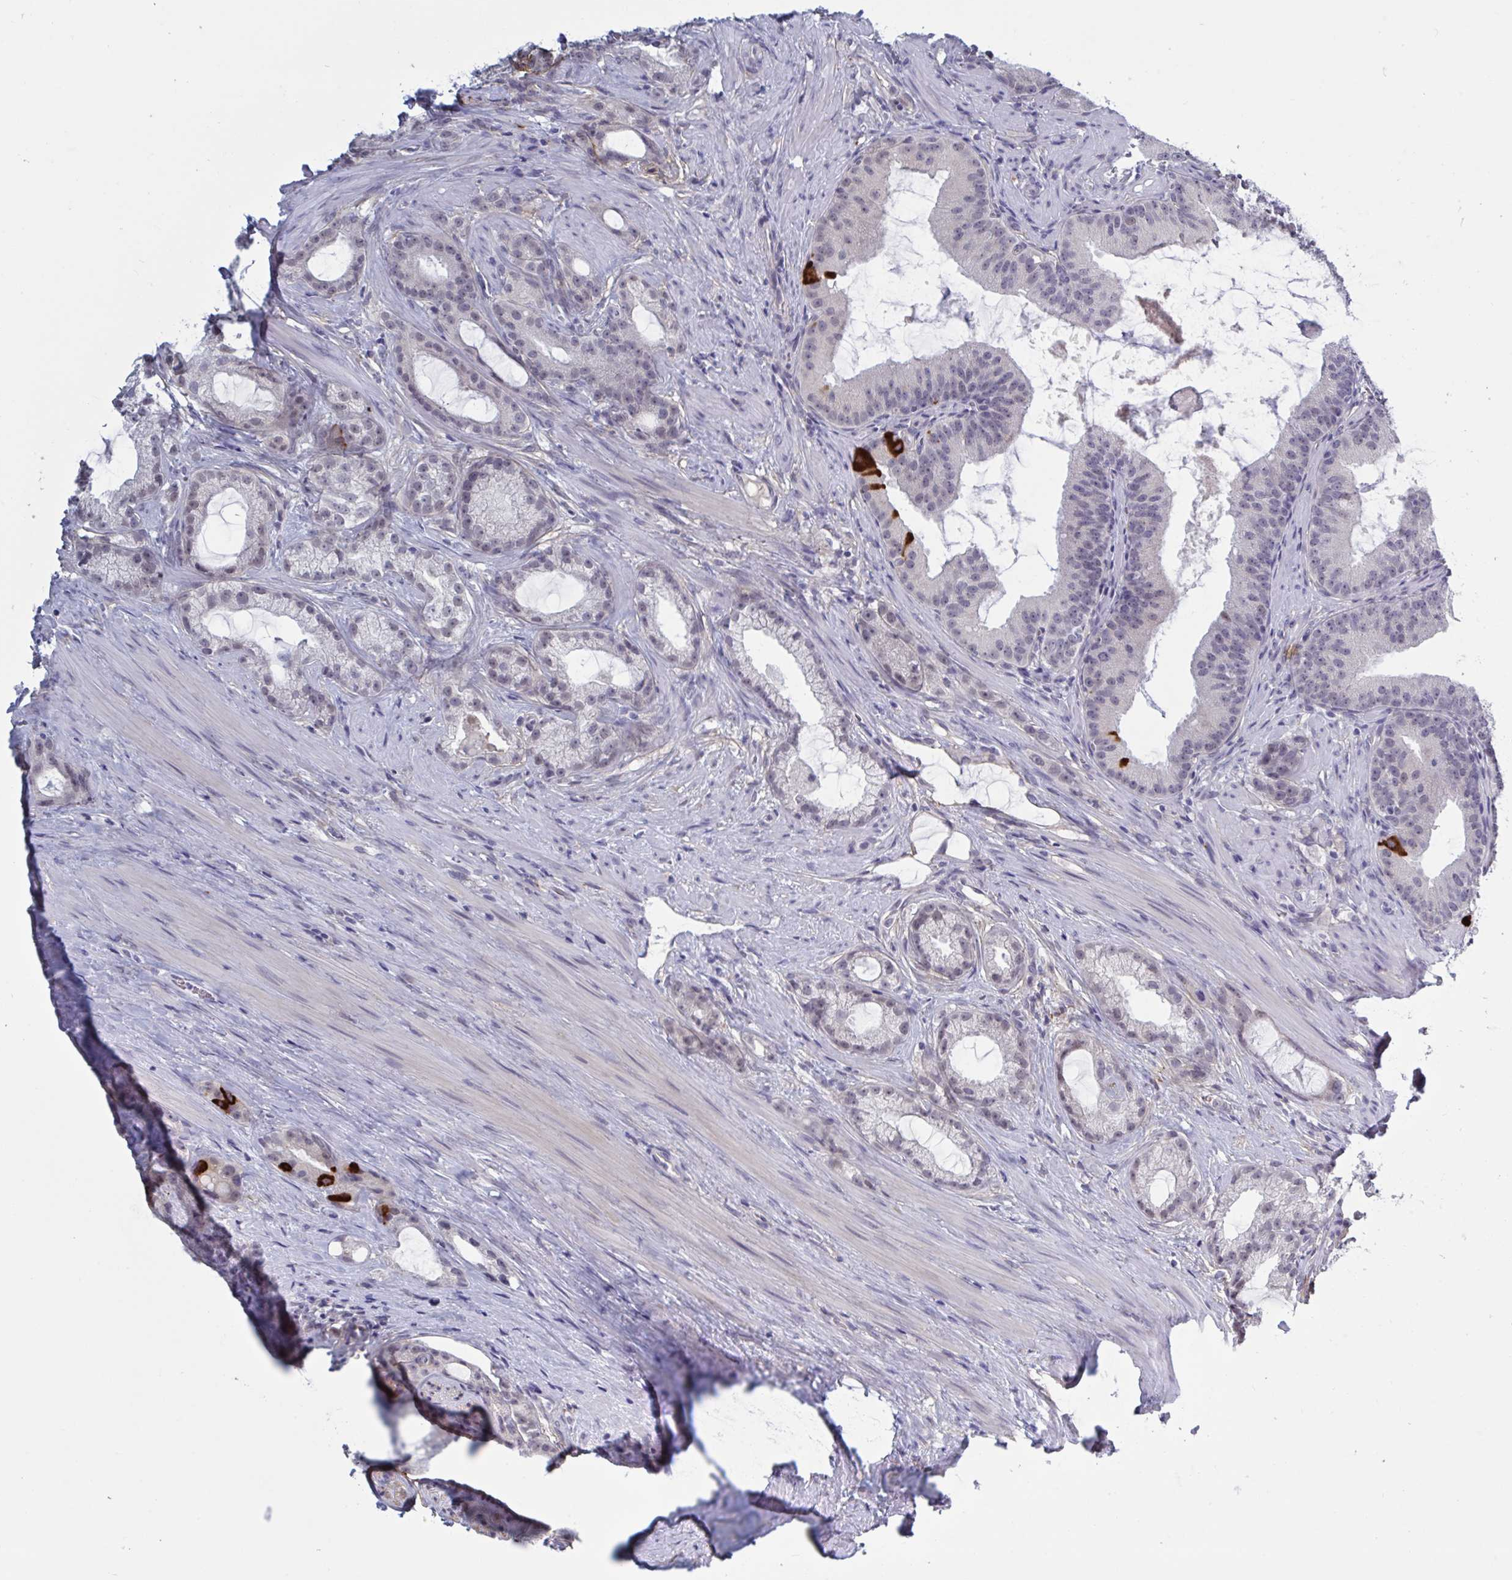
{"staining": {"intensity": "negative", "quantity": "none", "location": "none"}, "tissue": "prostate cancer", "cell_type": "Tumor cells", "image_type": "cancer", "snomed": [{"axis": "morphology", "description": "Adenocarcinoma, High grade"}, {"axis": "topography", "description": "Prostate"}], "caption": "The immunohistochemistry photomicrograph has no significant staining in tumor cells of prostate cancer tissue. (Stains: DAB IHC with hematoxylin counter stain, Microscopy: brightfield microscopy at high magnification).", "gene": "TCEAL8", "patient": {"sex": "male", "age": 65}}